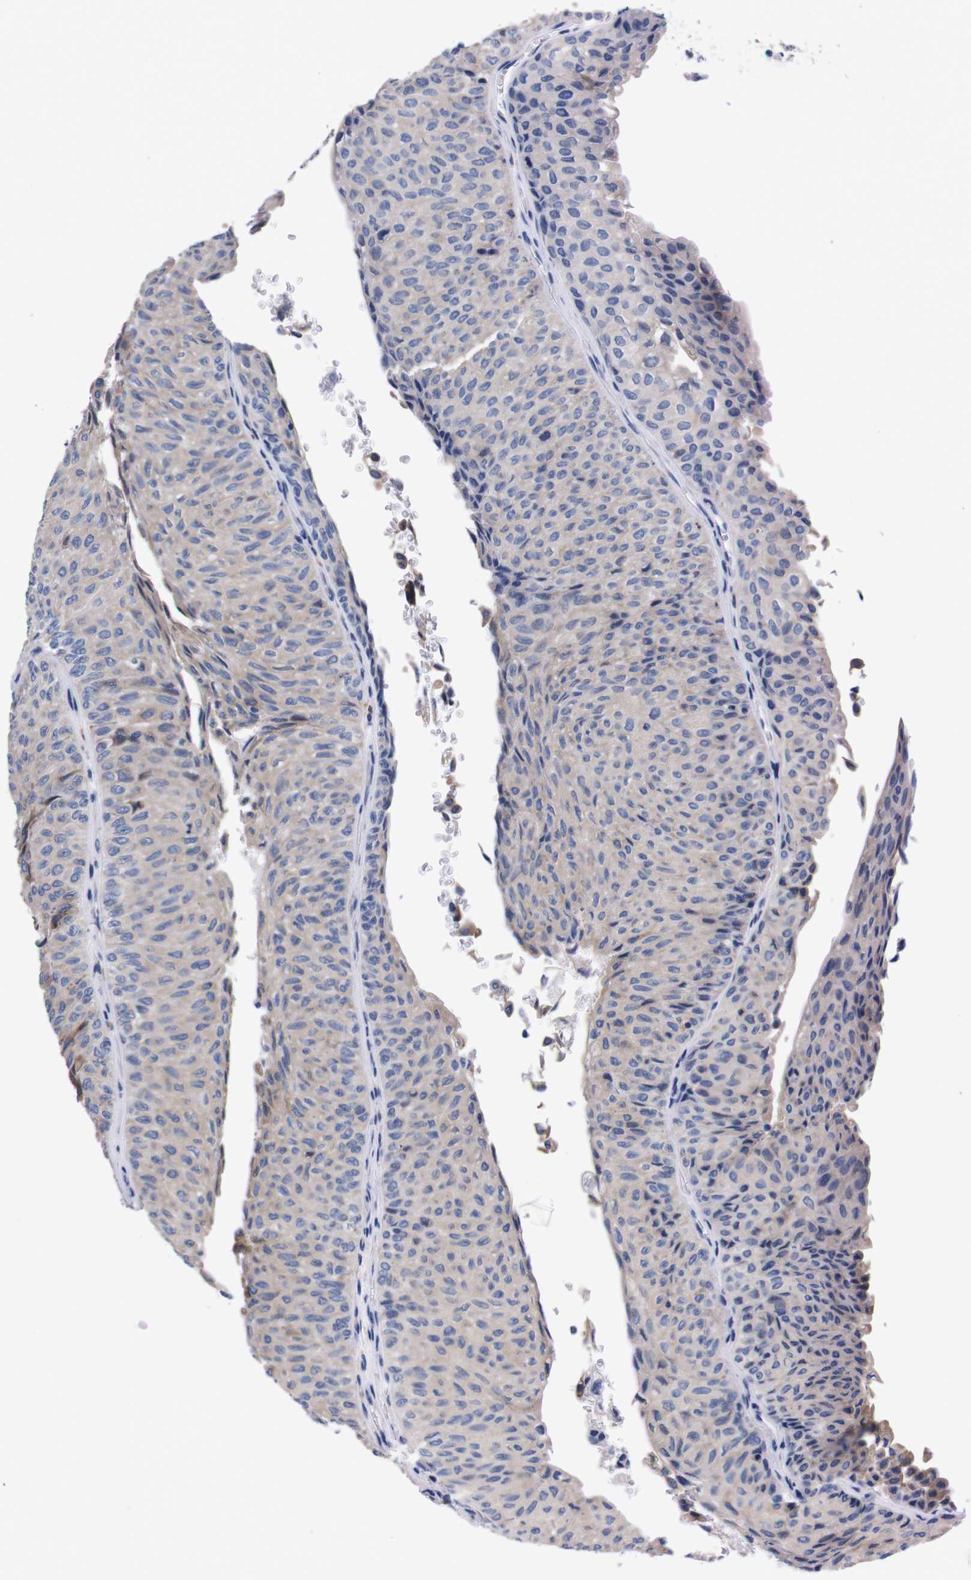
{"staining": {"intensity": "weak", "quantity": "<25%", "location": "cytoplasmic/membranous"}, "tissue": "urothelial cancer", "cell_type": "Tumor cells", "image_type": "cancer", "snomed": [{"axis": "morphology", "description": "Urothelial carcinoma, Low grade"}, {"axis": "topography", "description": "Urinary bladder"}], "caption": "Tumor cells are negative for protein expression in human urothelial cancer. (DAB immunohistochemistry (IHC) visualized using brightfield microscopy, high magnification).", "gene": "NEBL", "patient": {"sex": "male", "age": 78}}